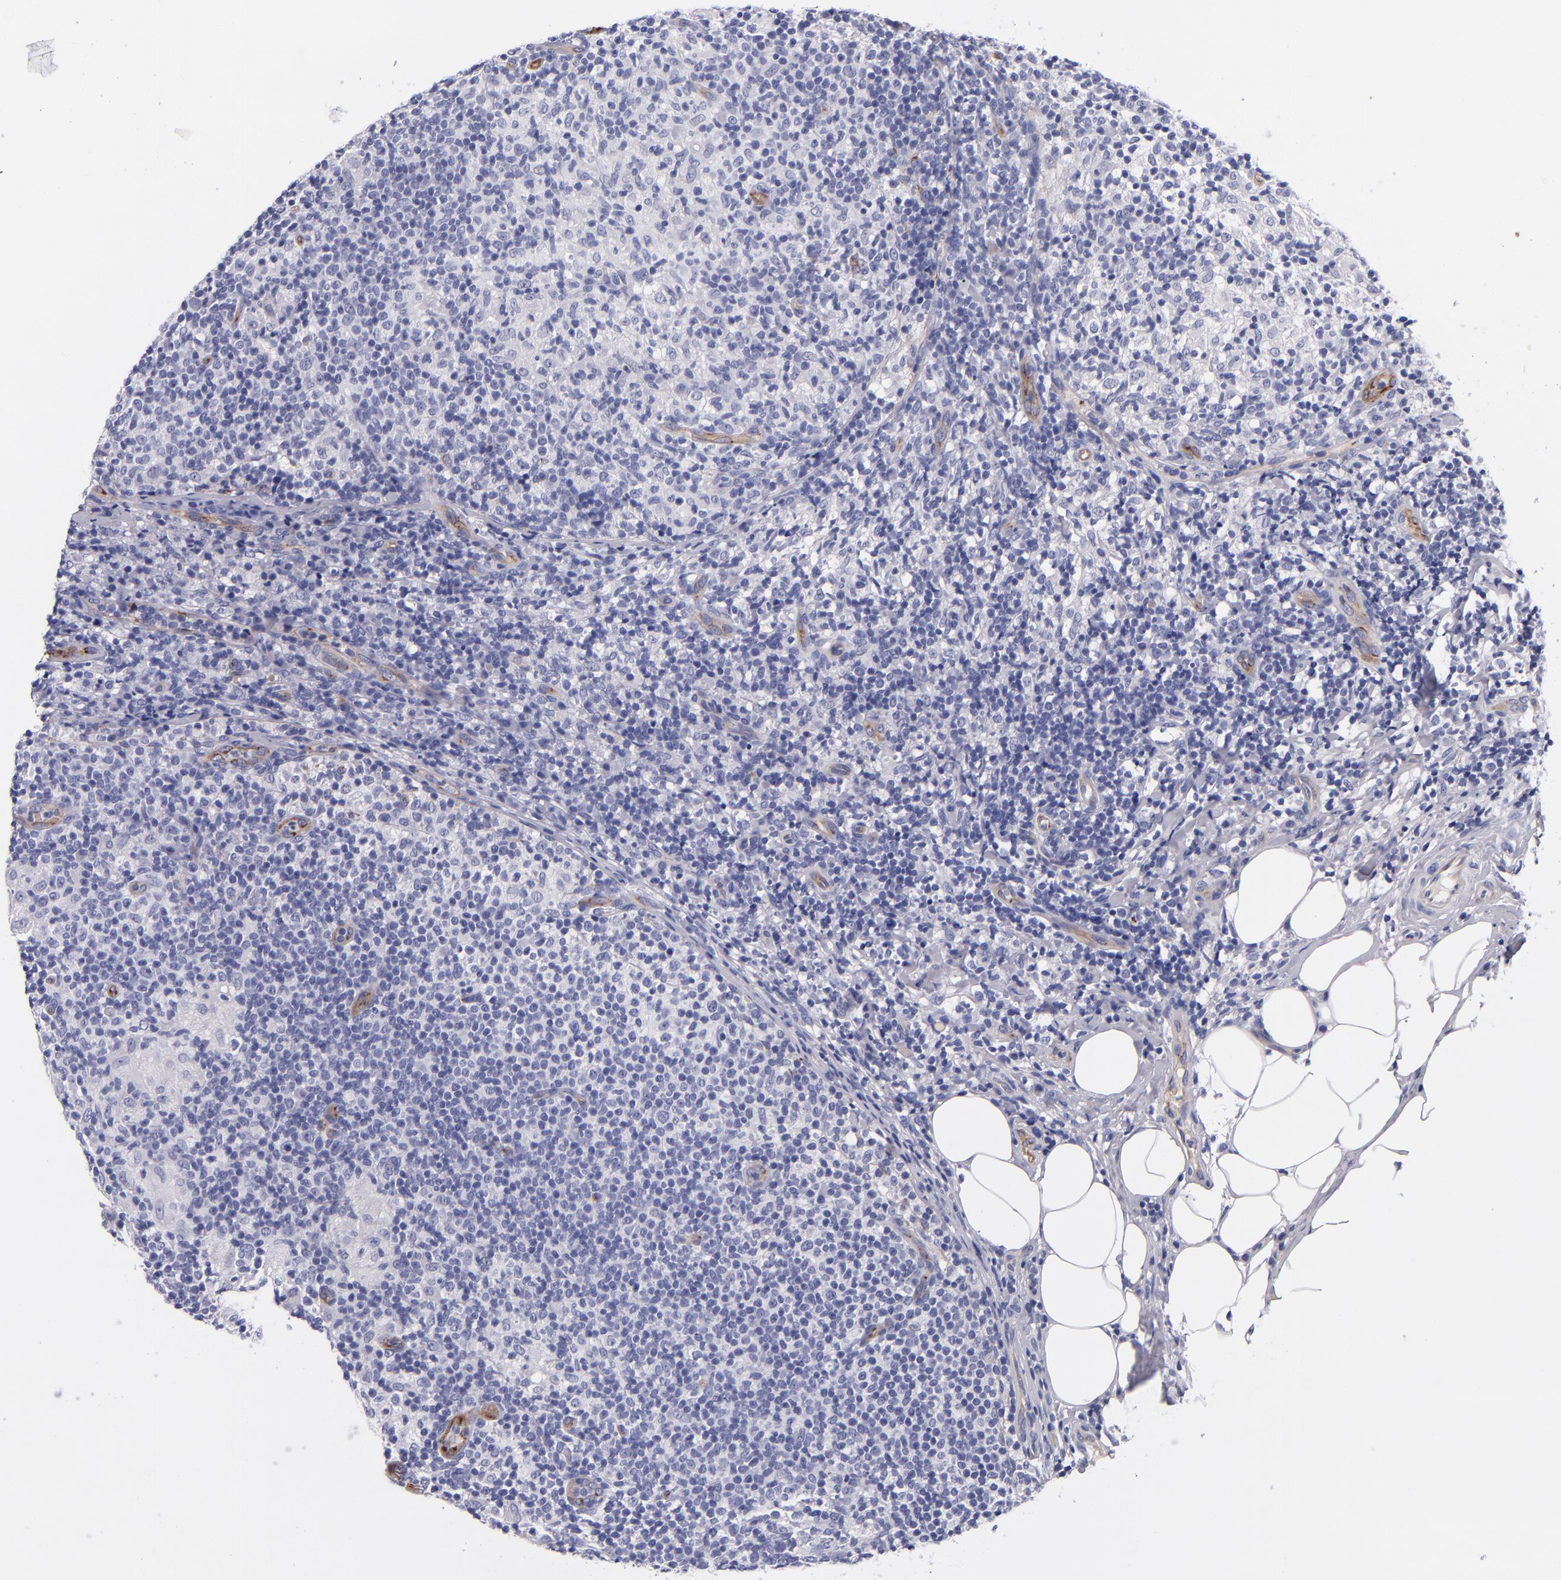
{"staining": {"intensity": "negative", "quantity": "none", "location": "none"}, "tissue": "lymph node", "cell_type": "Germinal center cells", "image_type": "normal", "snomed": [{"axis": "morphology", "description": "Normal tissue, NOS"}, {"axis": "morphology", "description": "Inflammation, NOS"}, {"axis": "topography", "description": "Lymph node"}], "caption": "IHC histopathology image of unremarkable human lymph node stained for a protein (brown), which shows no expression in germinal center cells.", "gene": "NOS3", "patient": {"sex": "male", "age": 46}}